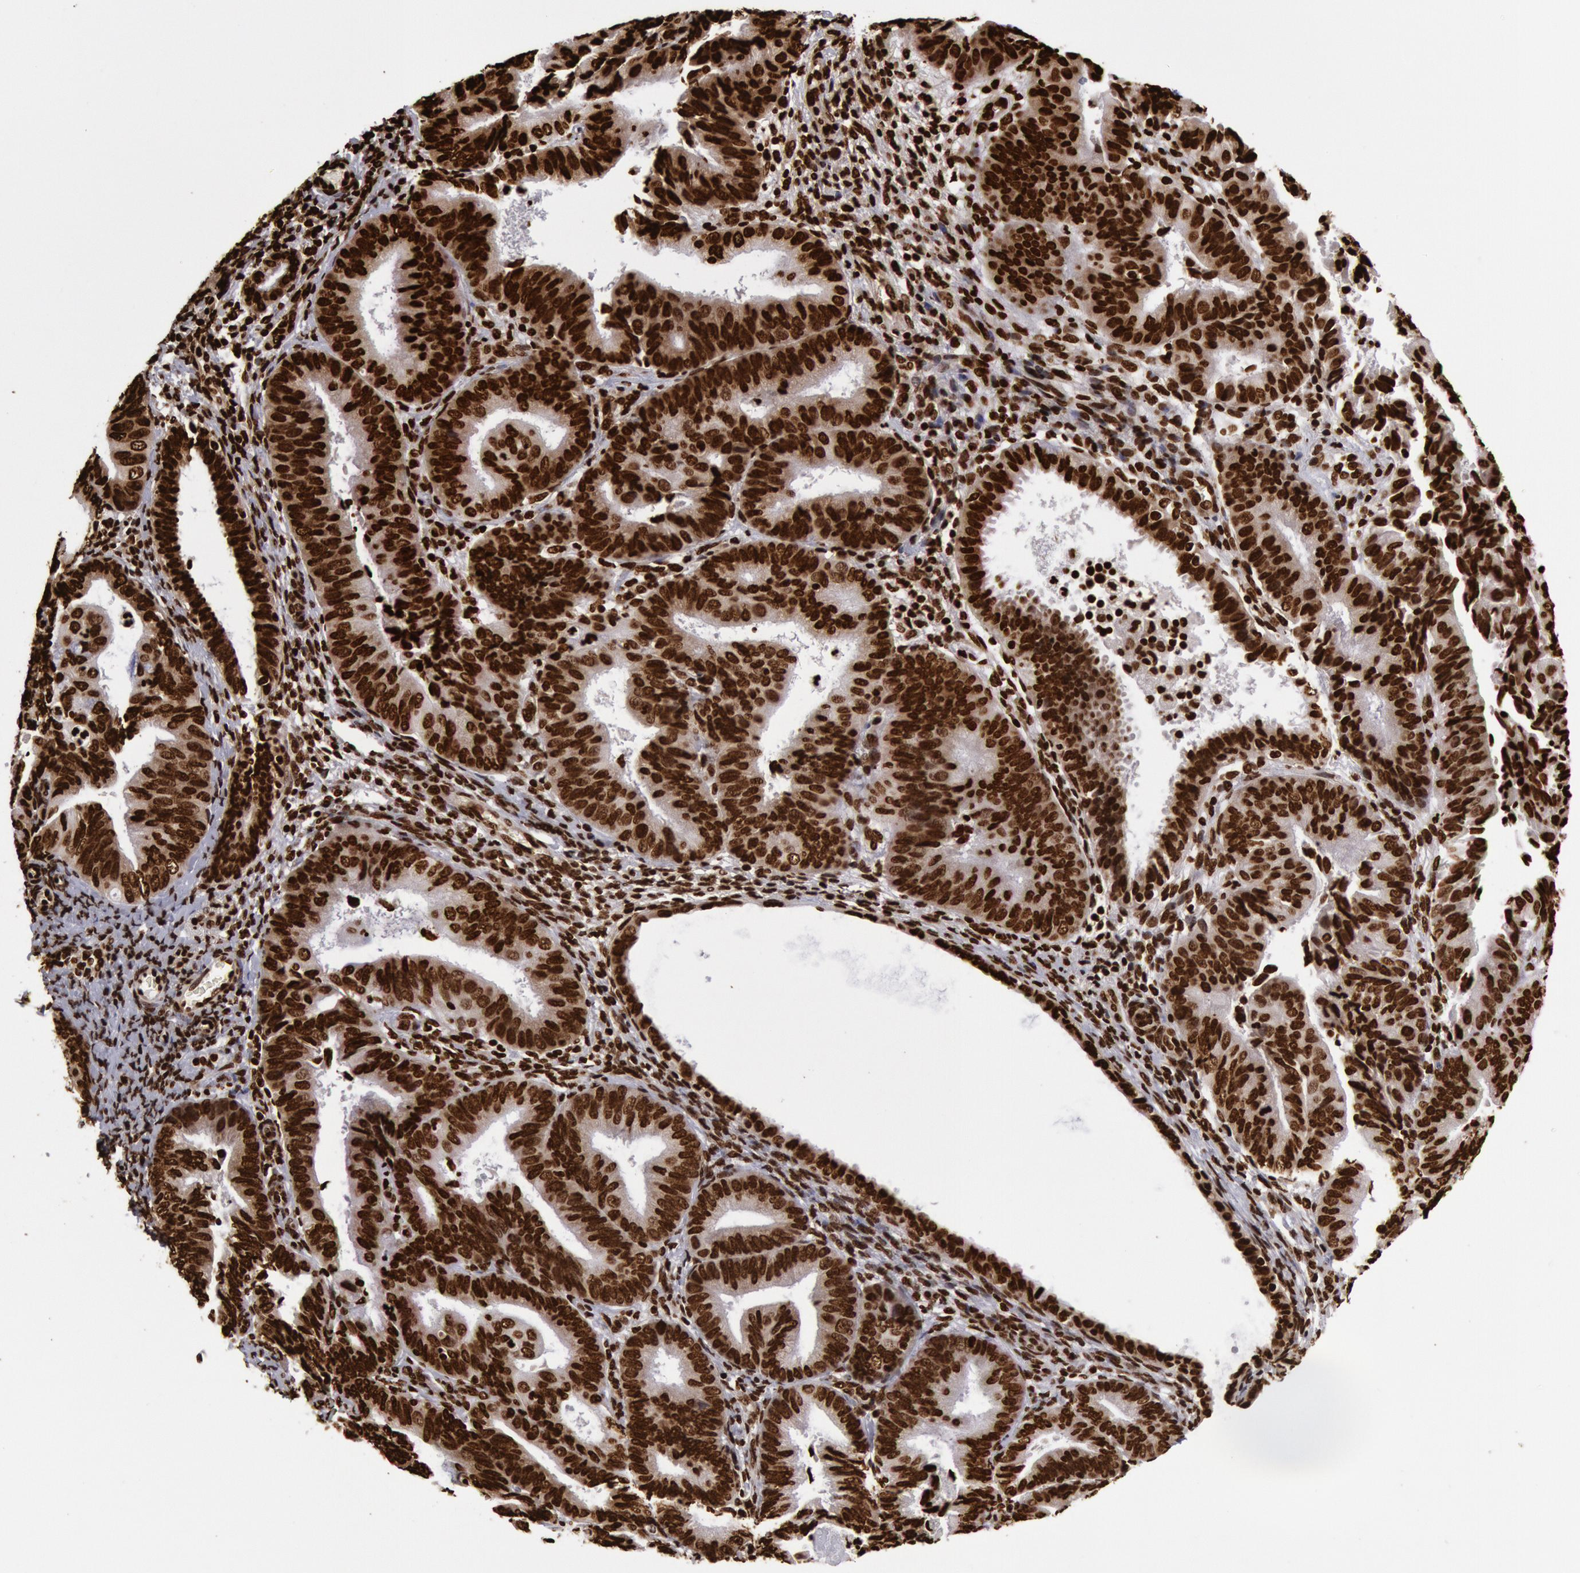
{"staining": {"intensity": "strong", "quantity": ">75%", "location": "nuclear"}, "tissue": "endometrial cancer", "cell_type": "Tumor cells", "image_type": "cancer", "snomed": [{"axis": "morphology", "description": "Adenocarcinoma, NOS"}, {"axis": "topography", "description": "Endometrium"}], "caption": "IHC image of human adenocarcinoma (endometrial) stained for a protein (brown), which demonstrates high levels of strong nuclear staining in about >75% of tumor cells.", "gene": "H3-4", "patient": {"sex": "female", "age": 63}}